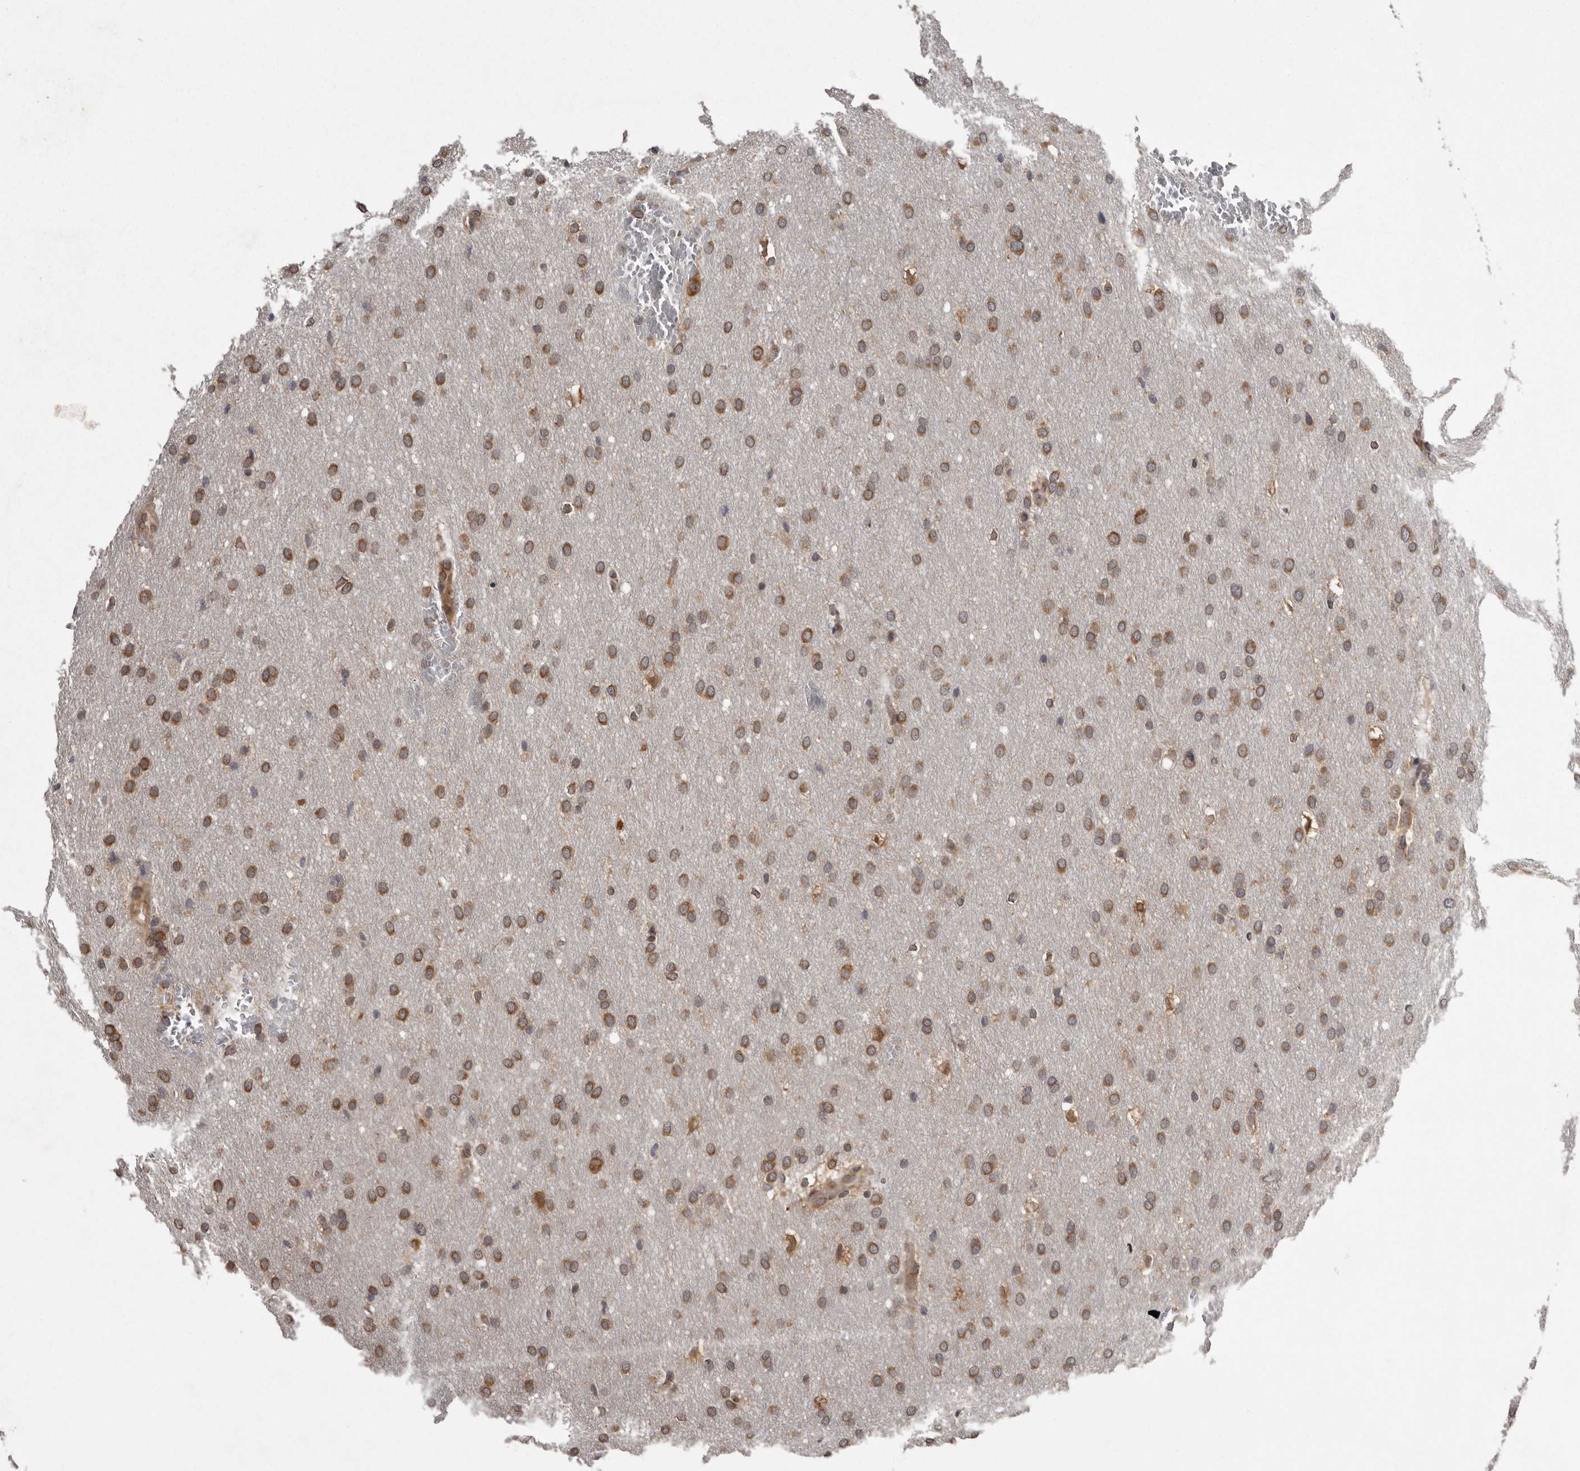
{"staining": {"intensity": "moderate", "quantity": ">75%", "location": "cytoplasmic/membranous"}, "tissue": "glioma", "cell_type": "Tumor cells", "image_type": "cancer", "snomed": [{"axis": "morphology", "description": "Glioma, malignant, Low grade"}, {"axis": "topography", "description": "Brain"}], "caption": "Immunohistochemical staining of human glioma reveals moderate cytoplasmic/membranous protein expression in approximately >75% of tumor cells.", "gene": "DARS1", "patient": {"sex": "female", "age": 37}}